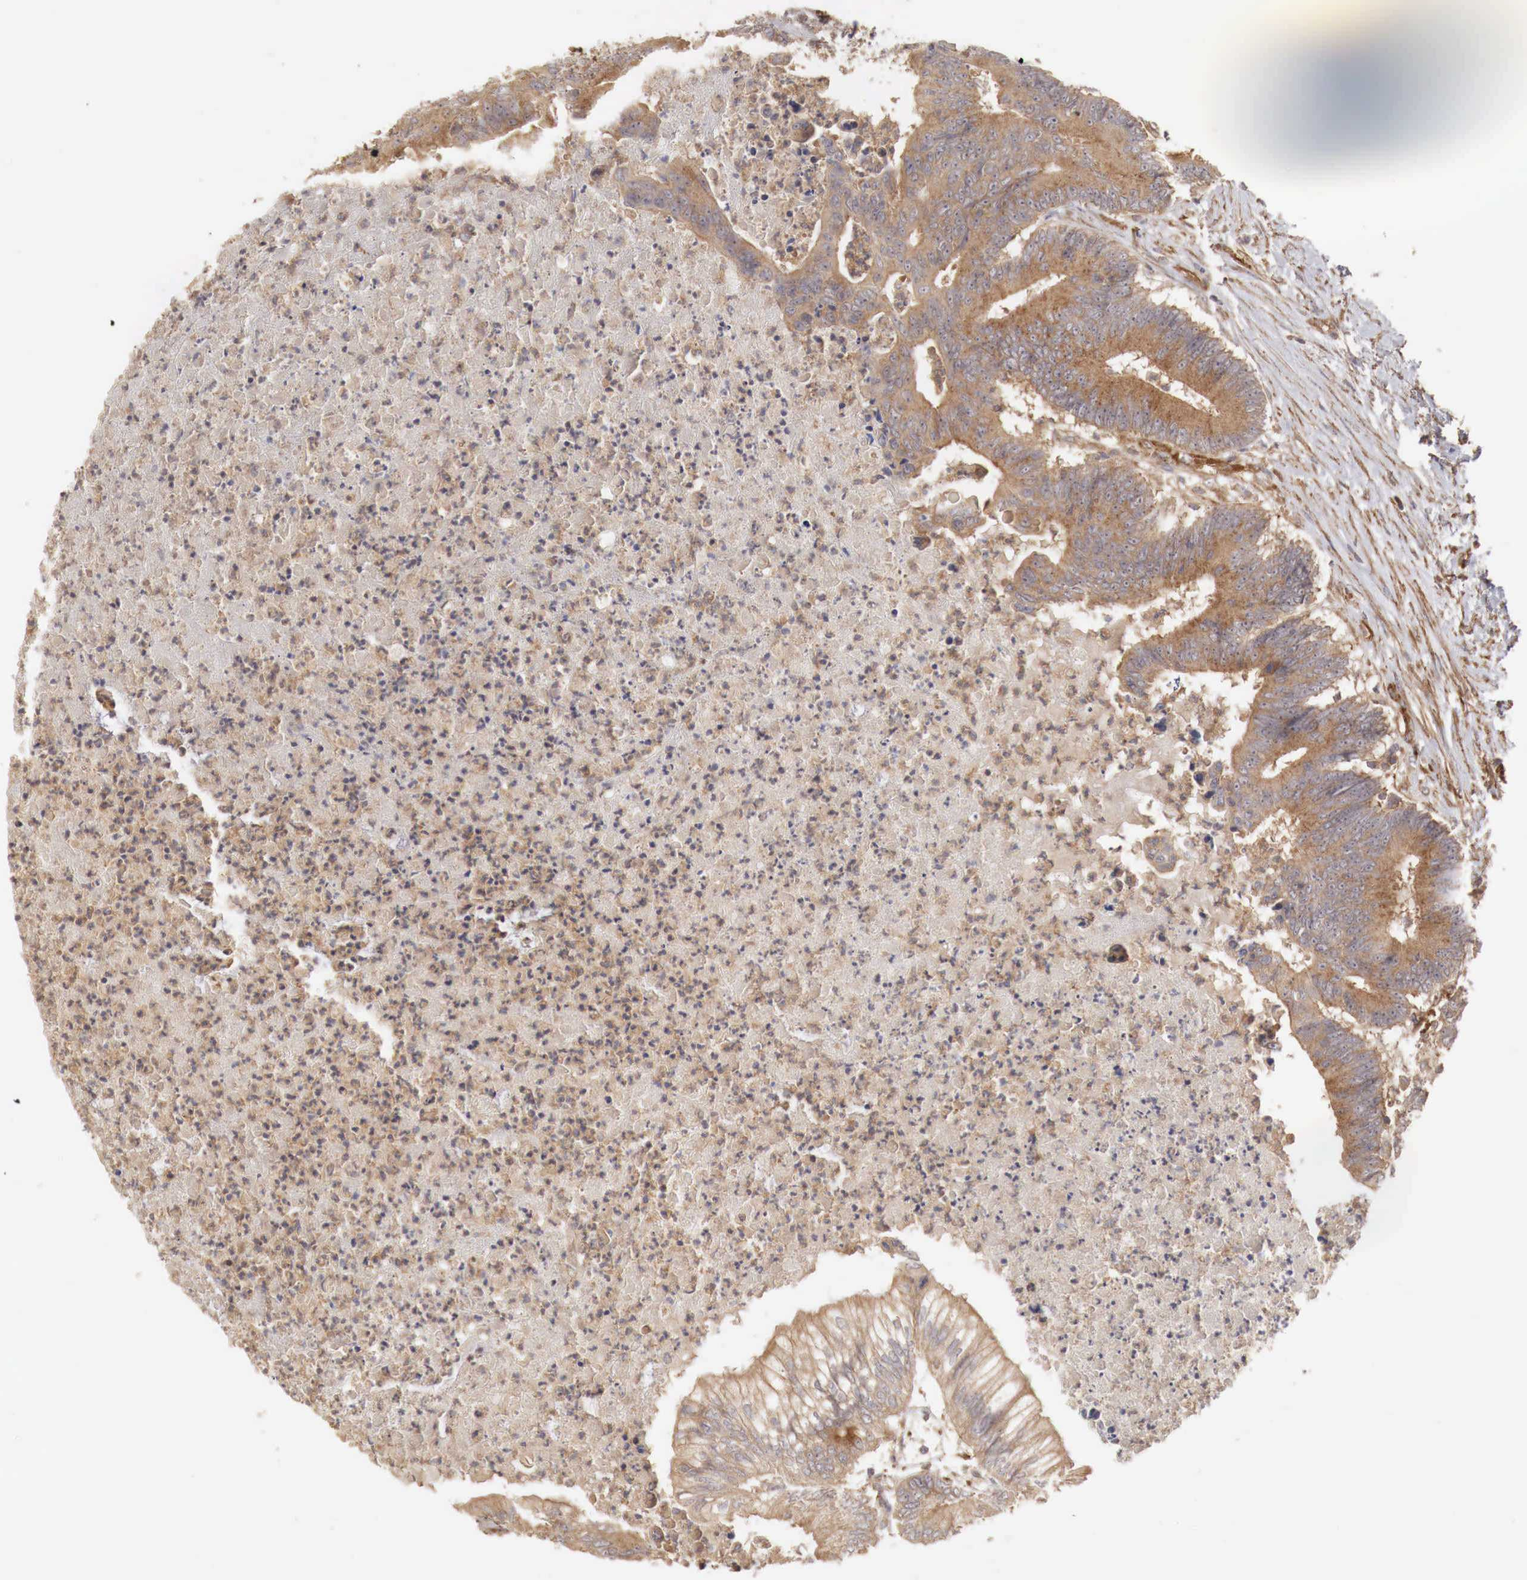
{"staining": {"intensity": "weak", "quantity": ">75%", "location": "cytoplasmic/membranous"}, "tissue": "colorectal cancer", "cell_type": "Tumor cells", "image_type": "cancer", "snomed": [{"axis": "morphology", "description": "Adenocarcinoma, NOS"}, {"axis": "topography", "description": "Colon"}], "caption": "The image shows a brown stain indicating the presence of a protein in the cytoplasmic/membranous of tumor cells in adenocarcinoma (colorectal). Using DAB (brown) and hematoxylin (blue) stains, captured at high magnification using brightfield microscopy.", "gene": "ARMCX4", "patient": {"sex": "male", "age": 65}}